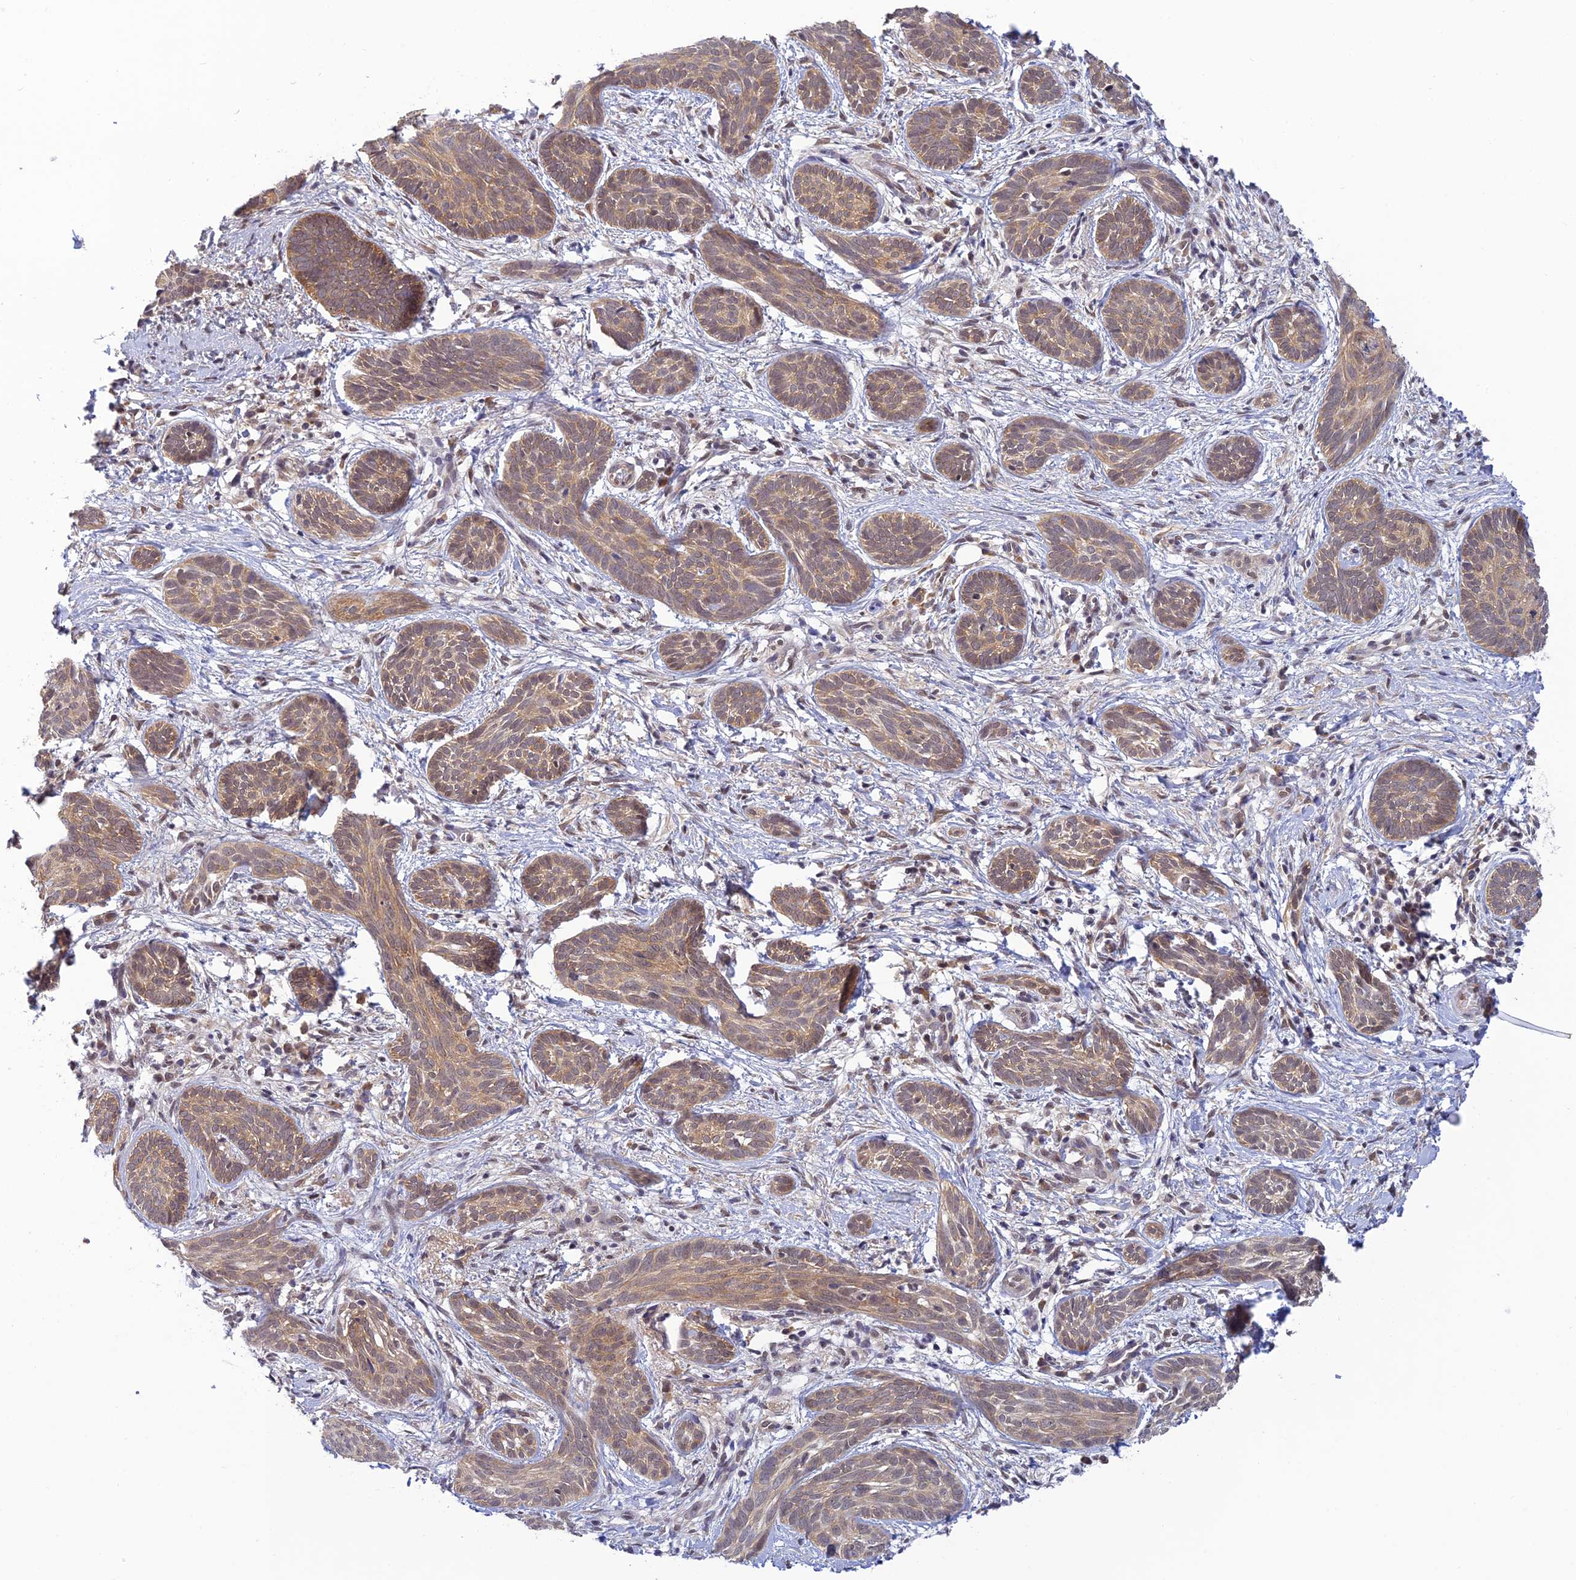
{"staining": {"intensity": "moderate", "quantity": ">75%", "location": "cytoplasmic/membranous"}, "tissue": "skin cancer", "cell_type": "Tumor cells", "image_type": "cancer", "snomed": [{"axis": "morphology", "description": "Basal cell carcinoma"}, {"axis": "topography", "description": "Skin"}], "caption": "This histopathology image reveals skin cancer (basal cell carcinoma) stained with IHC to label a protein in brown. The cytoplasmic/membranous of tumor cells show moderate positivity for the protein. Nuclei are counter-stained blue.", "gene": "SKIC8", "patient": {"sex": "female", "age": 81}}